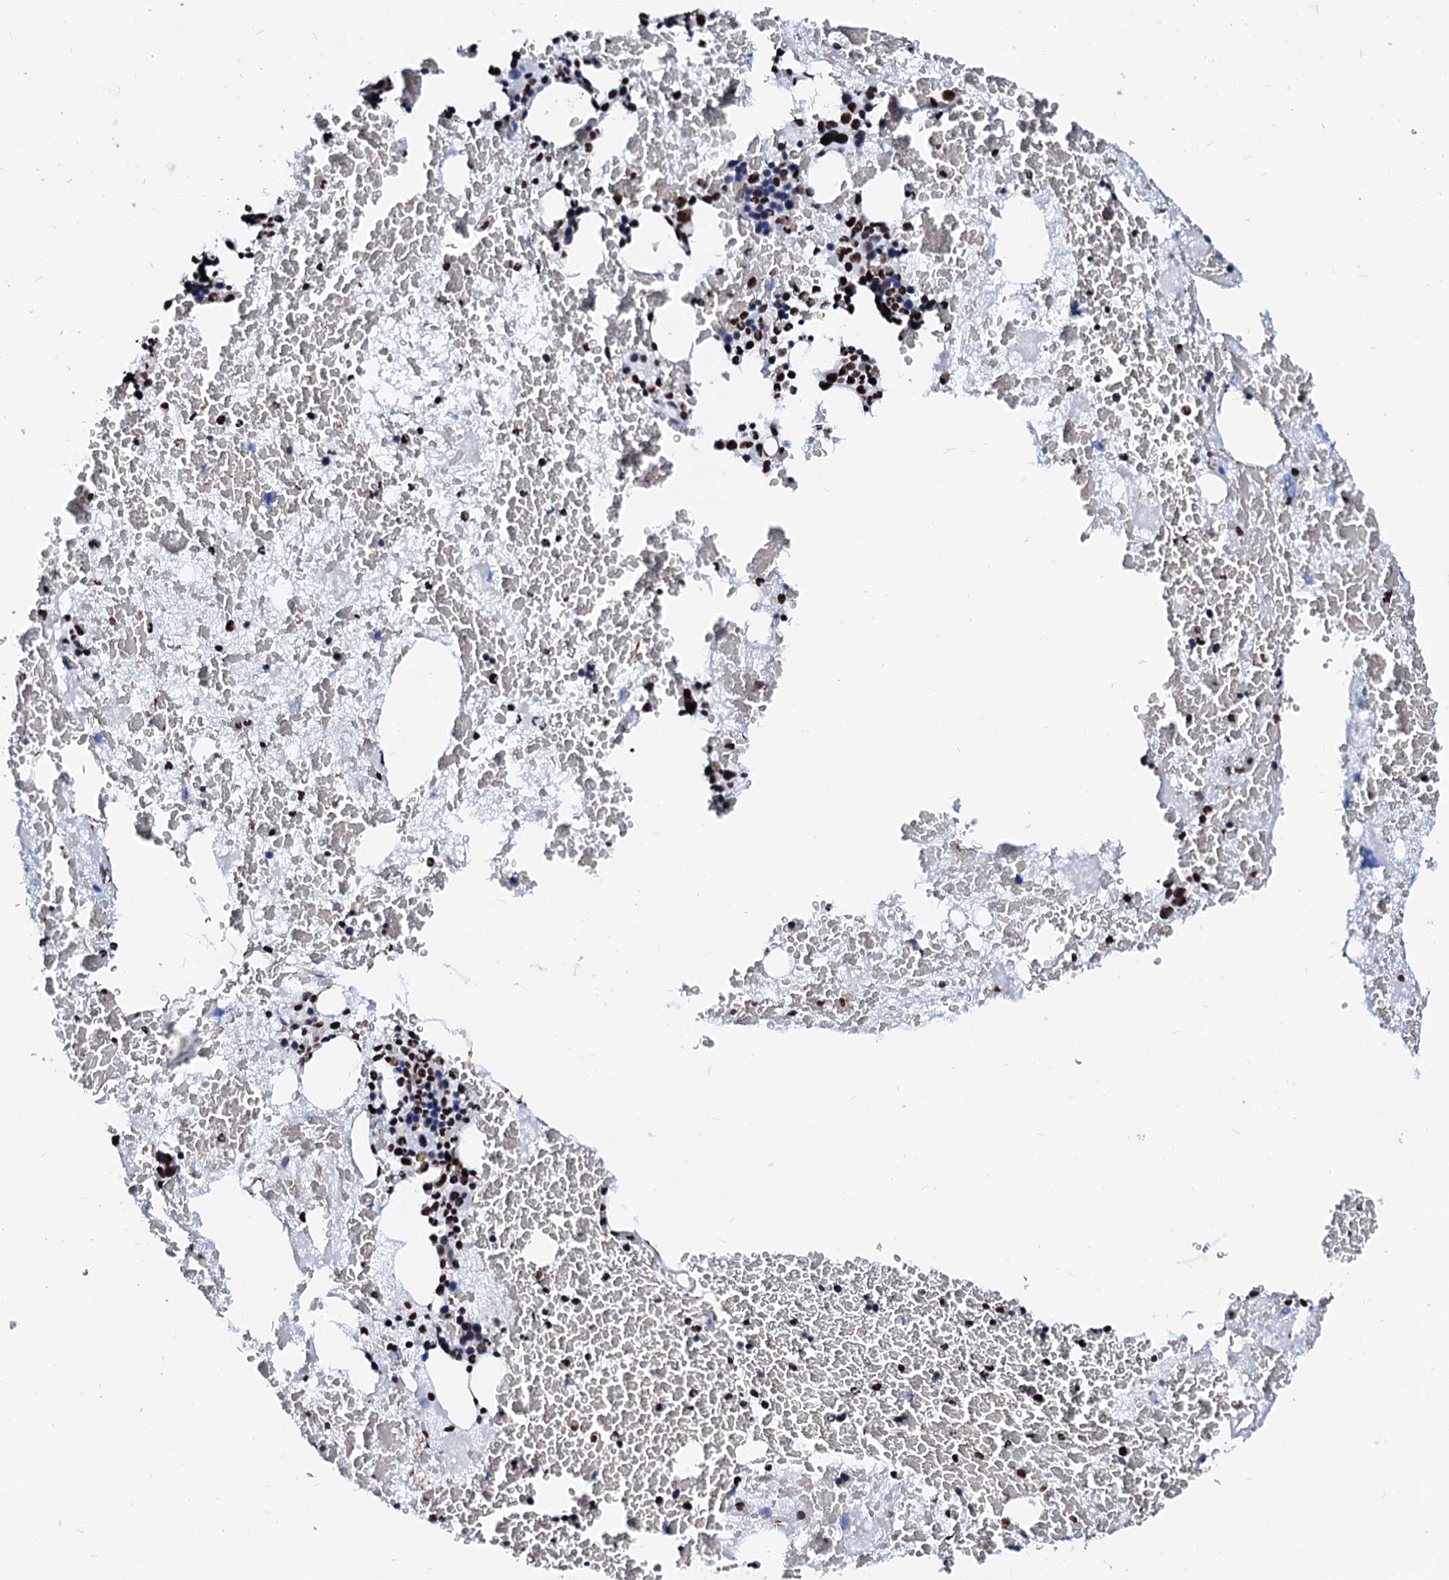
{"staining": {"intensity": "moderate", "quantity": ">75%", "location": "nuclear"}, "tissue": "bone marrow", "cell_type": "Hematopoietic cells", "image_type": "normal", "snomed": [{"axis": "morphology", "description": "Normal tissue, NOS"}, {"axis": "topography", "description": "Bone marrow"}], "caption": "Immunohistochemistry (DAB (3,3'-diaminobenzidine)) staining of benign human bone marrow displays moderate nuclear protein expression in about >75% of hematopoietic cells. Using DAB (brown) and hematoxylin (blue) stains, captured at high magnification using brightfield microscopy.", "gene": "RALY", "patient": {"sex": "male", "age": 89}}